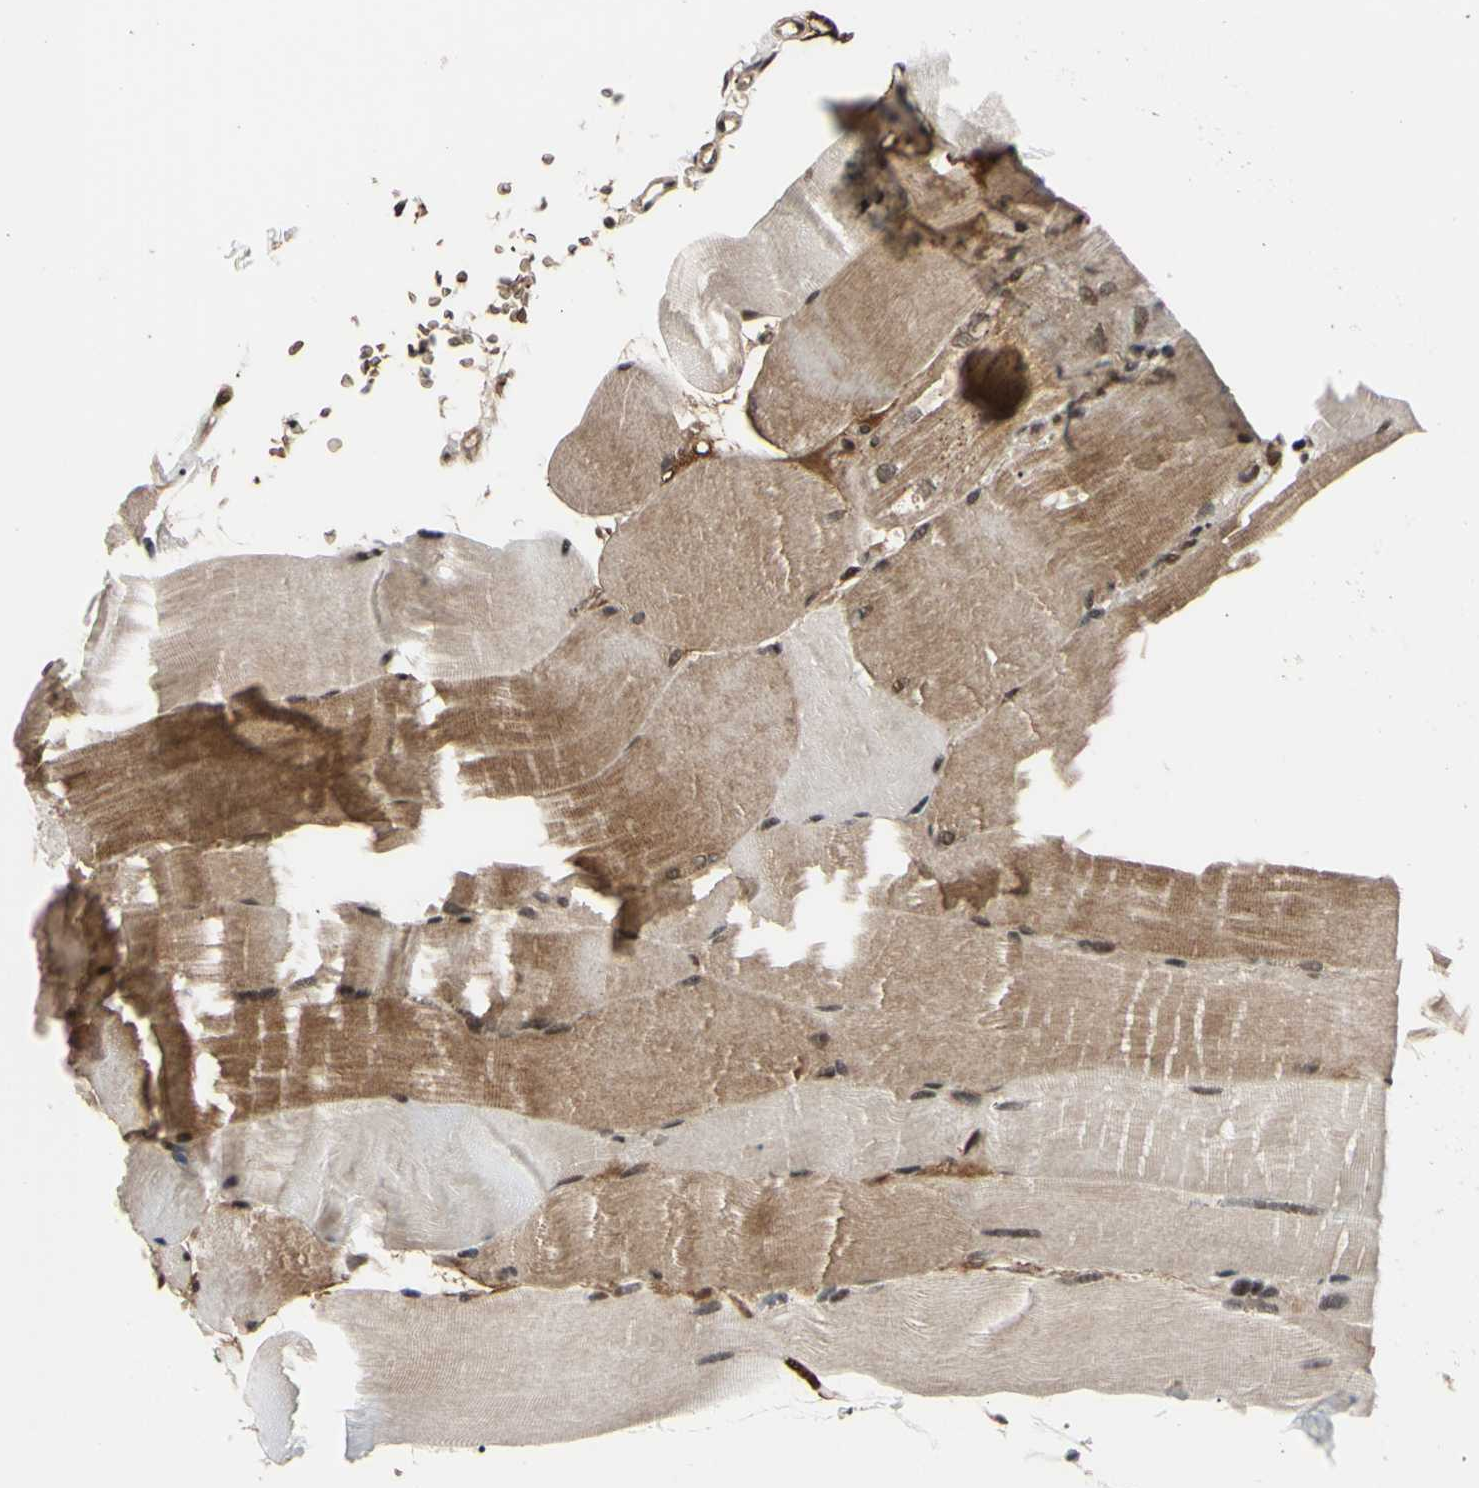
{"staining": {"intensity": "moderate", "quantity": "25%-75%", "location": "cytoplasmic/membranous,nuclear"}, "tissue": "skeletal muscle", "cell_type": "Myocytes", "image_type": "normal", "snomed": [{"axis": "morphology", "description": "Normal tissue, NOS"}, {"axis": "topography", "description": "Skin"}, {"axis": "topography", "description": "Skeletal muscle"}], "caption": "The photomicrograph exhibits immunohistochemical staining of unremarkable skeletal muscle. There is moderate cytoplasmic/membranous,nuclear positivity is seen in about 25%-75% of myocytes. The protein is shown in brown color, while the nuclei are stained blue.", "gene": "THAP12", "patient": {"sex": "male", "age": 83}}